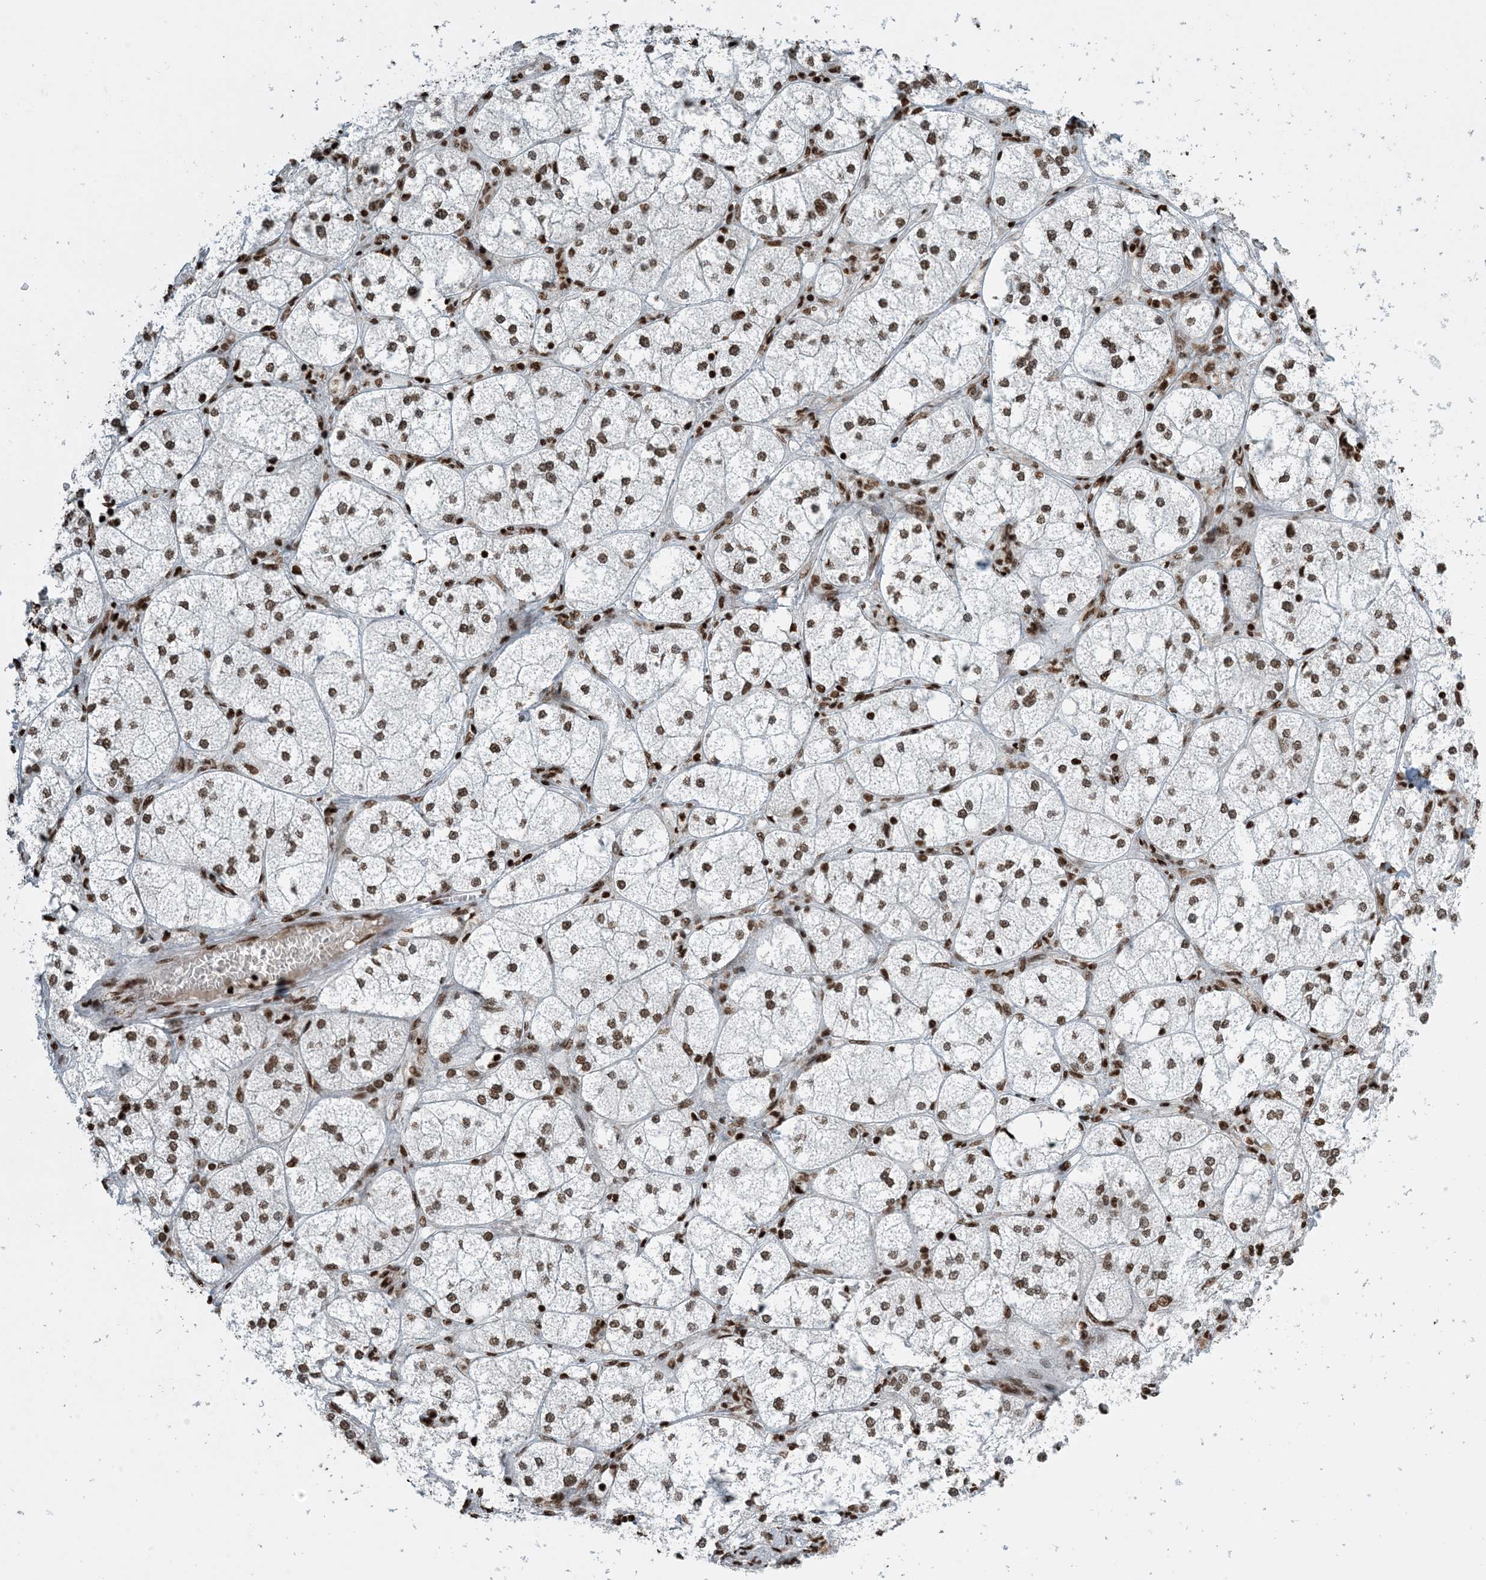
{"staining": {"intensity": "moderate", "quantity": ">75%", "location": "nuclear"}, "tissue": "adrenal gland", "cell_type": "Glandular cells", "image_type": "normal", "snomed": [{"axis": "morphology", "description": "Normal tissue, NOS"}, {"axis": "topography", "description": "Adrenal gland"}], "caption": "Protein expression by IHC demonstrates moderate nuclear expression in approximately >75% of glandular cells in benign adrenal gland.", "gene": "H3", "patient": {"sex": "female", "age": 61}}